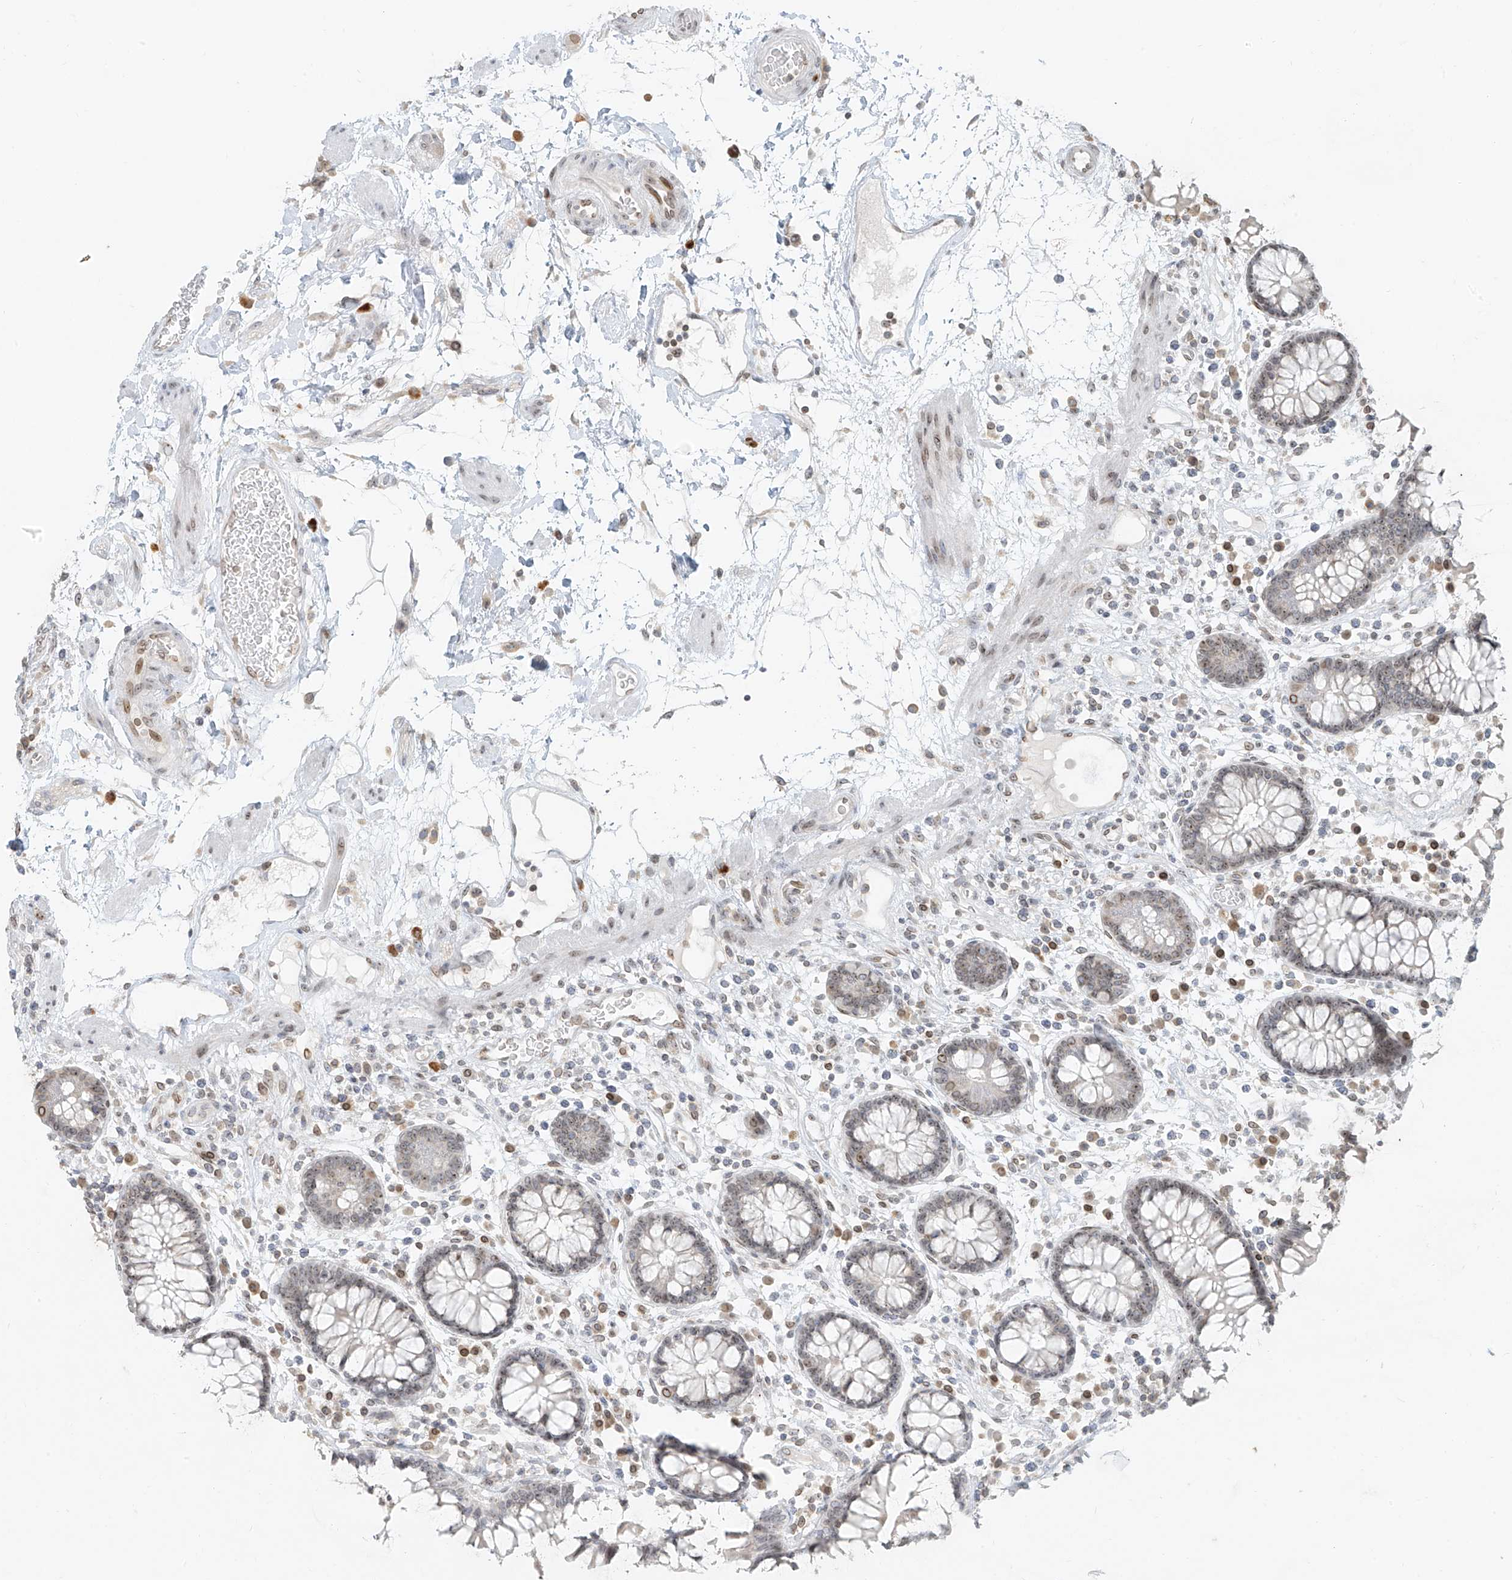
{"staining": {"intensity": "moderate", "quantity": ">75%", "location": "nuclear"}, "tissue": "colon", "cell_type": "Endothelial cells", "image_type": "normal", "snomed": [{"axis": "morphology", "description": "Normal tissue, NOS"}, {"axis": "topography", "description": "Colon"}], "caption": "Endothelial cells display medium levels of moderate nuclear staining in about >75% of cells in normal colon. (DAB (3,3'-diaminobenzidine) = brown stain, brightfield microscopy at high magnification).", "gene": "SAMD15", "patient": {"sex": "female", "age": 79}}